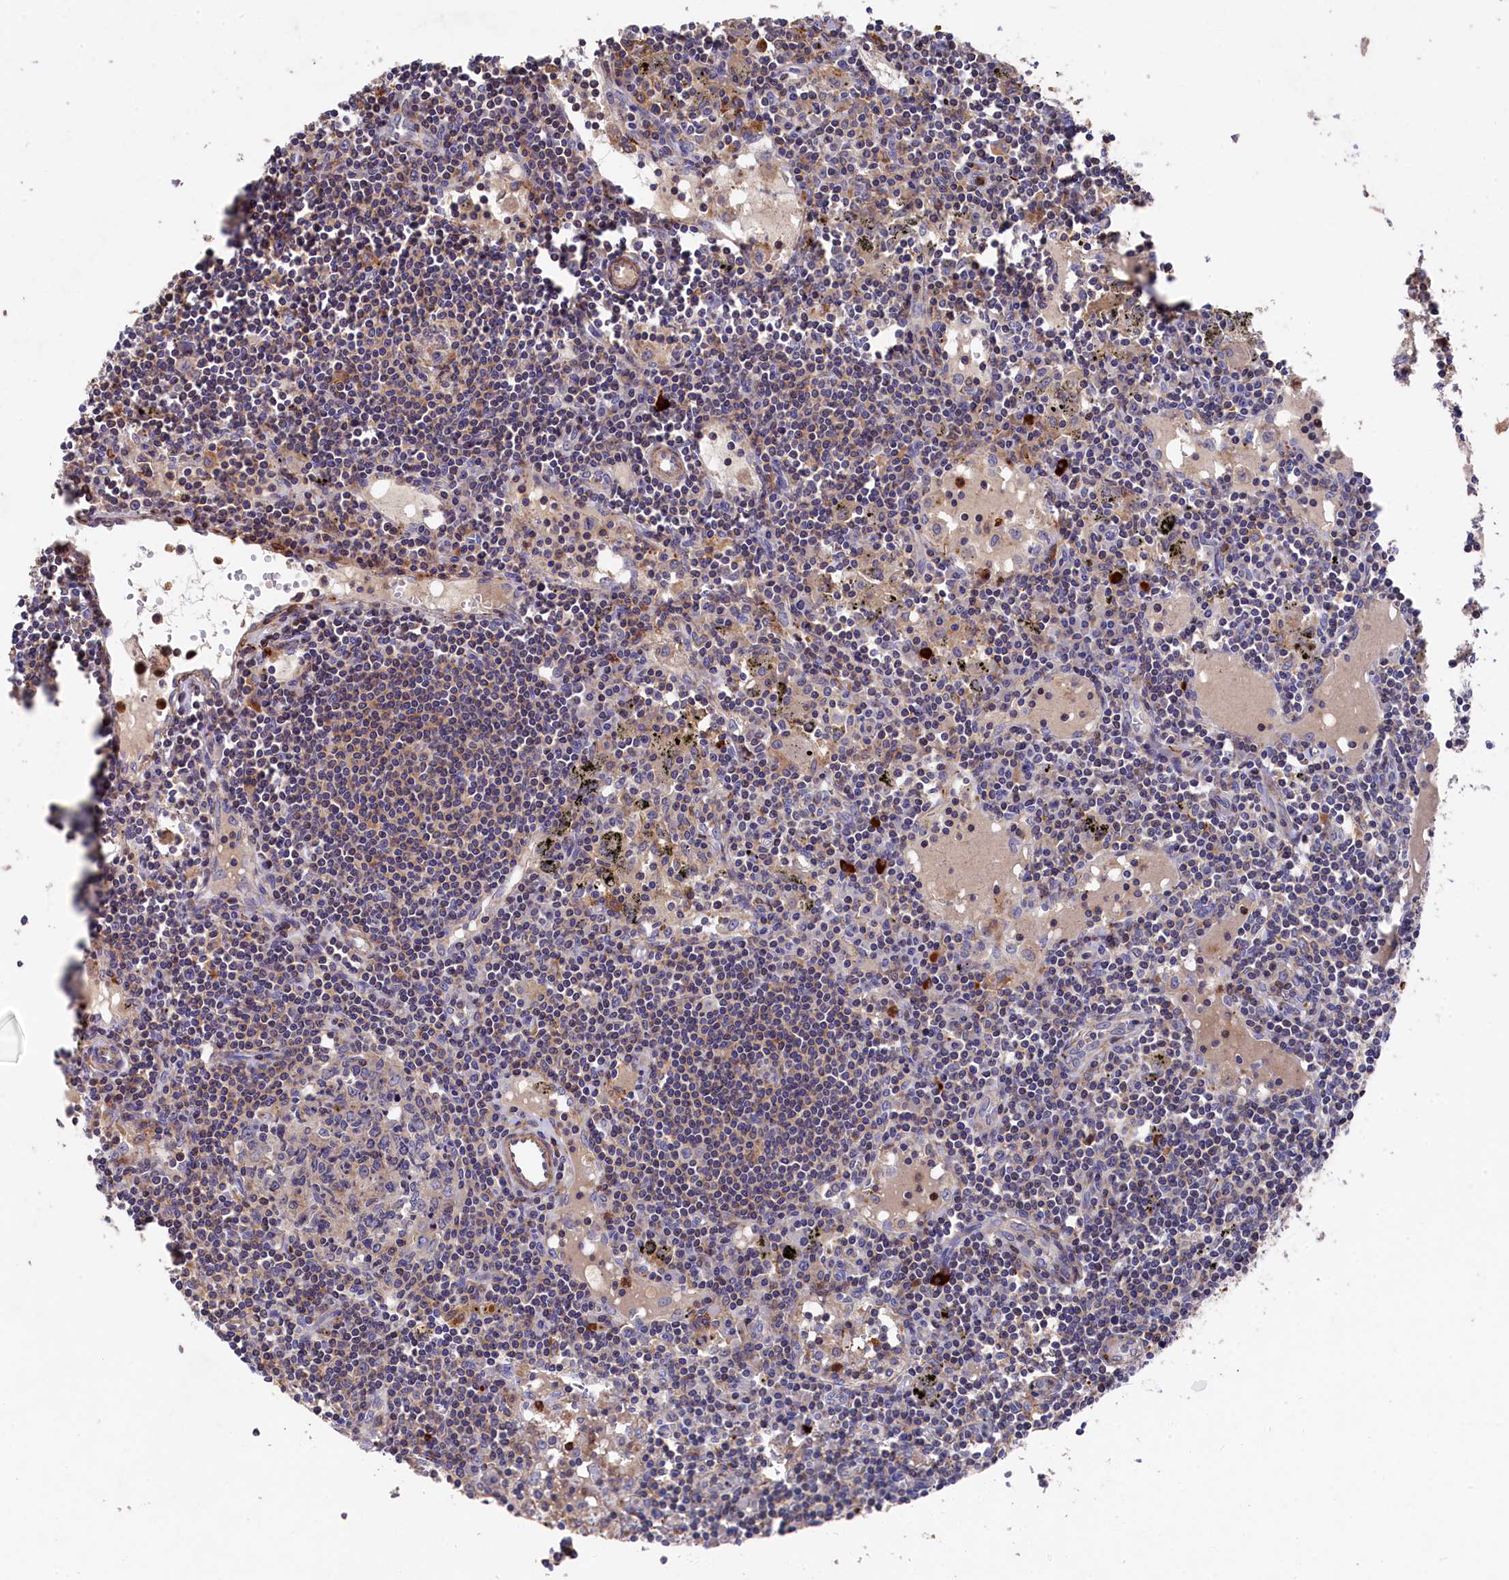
{"staining": {"intensity": "weak", "quantity": "25%-75%", "location": "cytoplasmic/membranous"}, "tissue": "lymph node", "cell_type": "Germinal center cells", "image_type": "normal", "snomed": [{"axis": "morphology", "description": "Normal tissue, NOS"}, {"axis": "topography", "description": "Lymph node"}], "caption": "Lymph node stained with a protein marker shows weak staining in germinal center cells.", "gene": "RAPSN", "patient": {"sex": "male", "age": 74}}